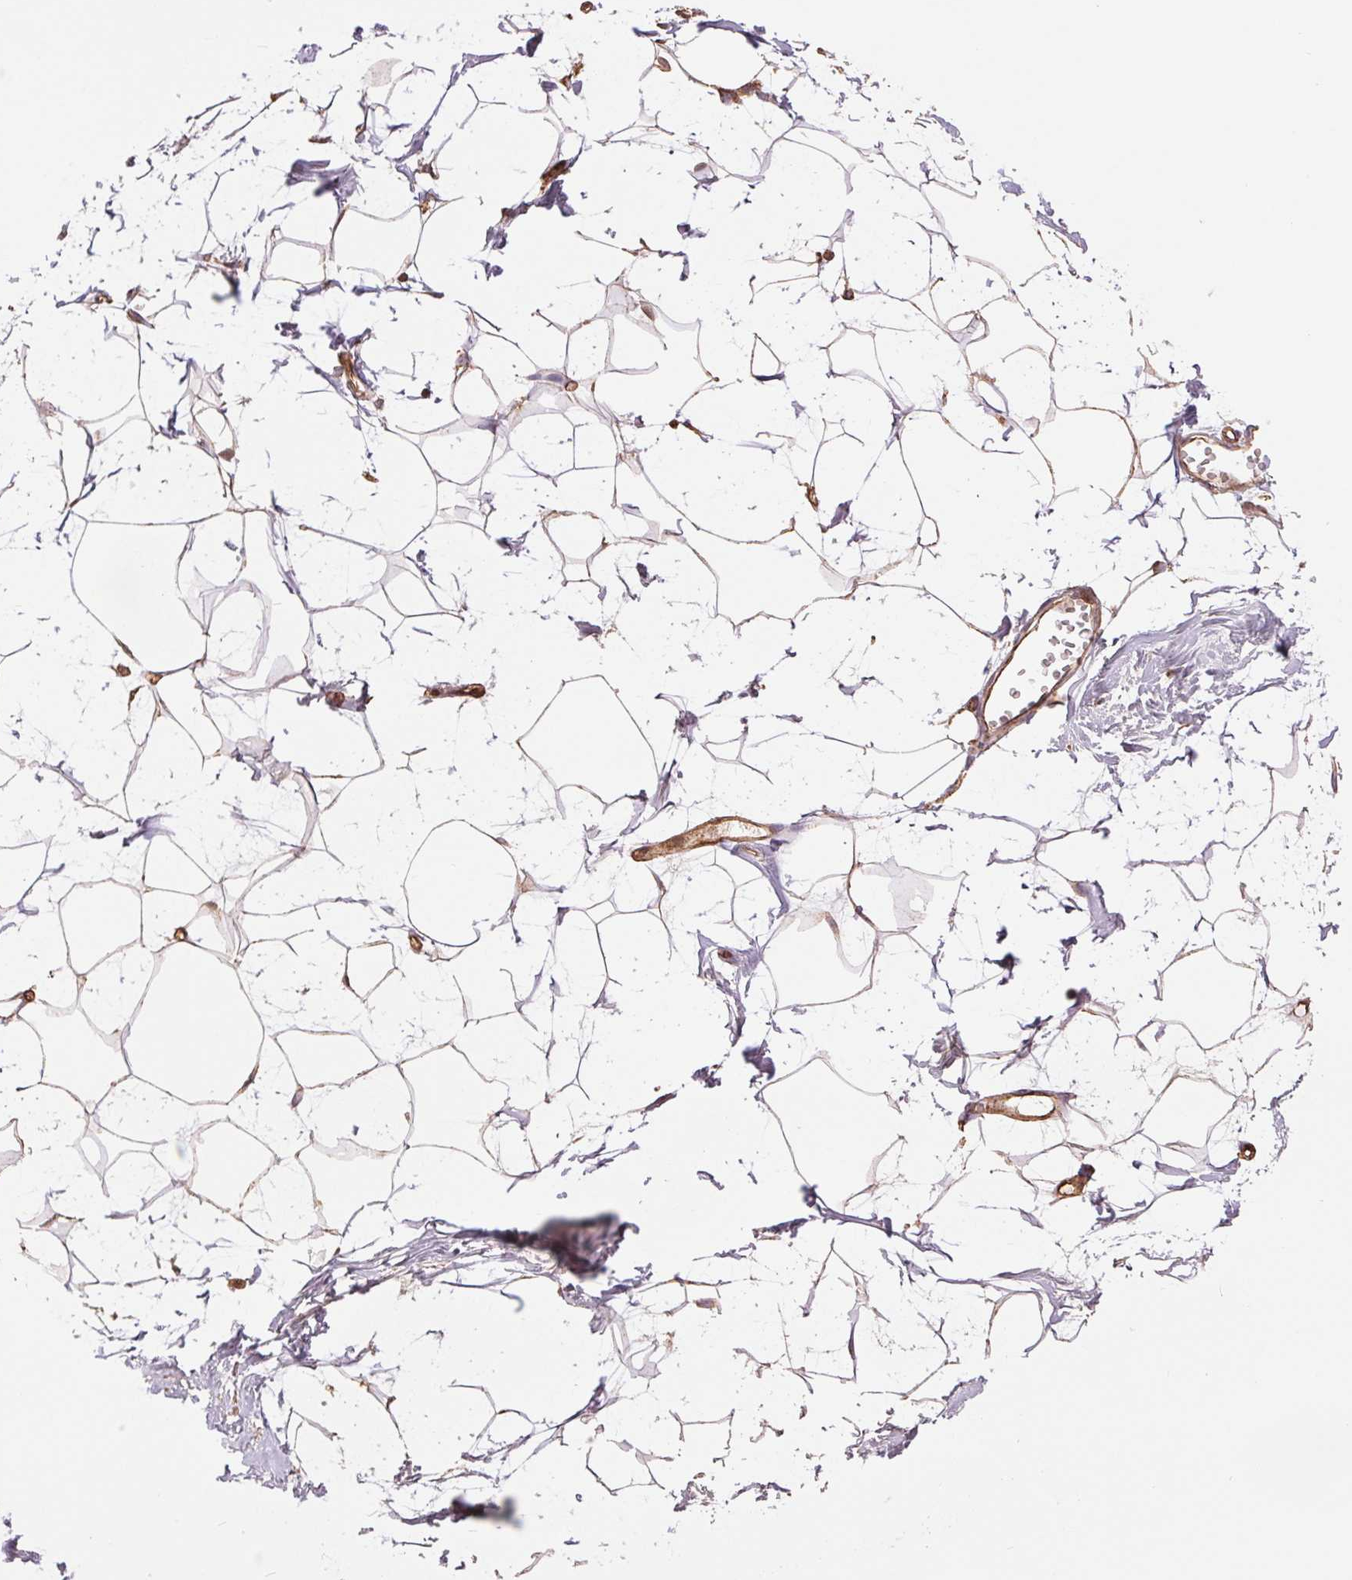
{"staining": {"intensity": "weak", "quantity": ">75%", "location": "cytoplasmic/membranous"}, "tissue": "breast", "cell_type": "Adipocytes", "image_type": "normal", "snomed": [{"axis": "morphology", "description": "Normal tissue, NOS"}, {"axis": "topography", "description": "Breast"}], "caption": "Immunohistochemistry (IHC) staining of benign breast, which exhibits low levels of weak cytoplasmic/membranous expression in about >75% of adipocytes indicating weak cytoplasmic/membranous protein expression. The staining was performed using DAB (brown) for protein detection and nuclei were counterstained in hematoxylin (blue).", "gene": "DGUOK", "patient": {"sex": "female", "age": 45}}